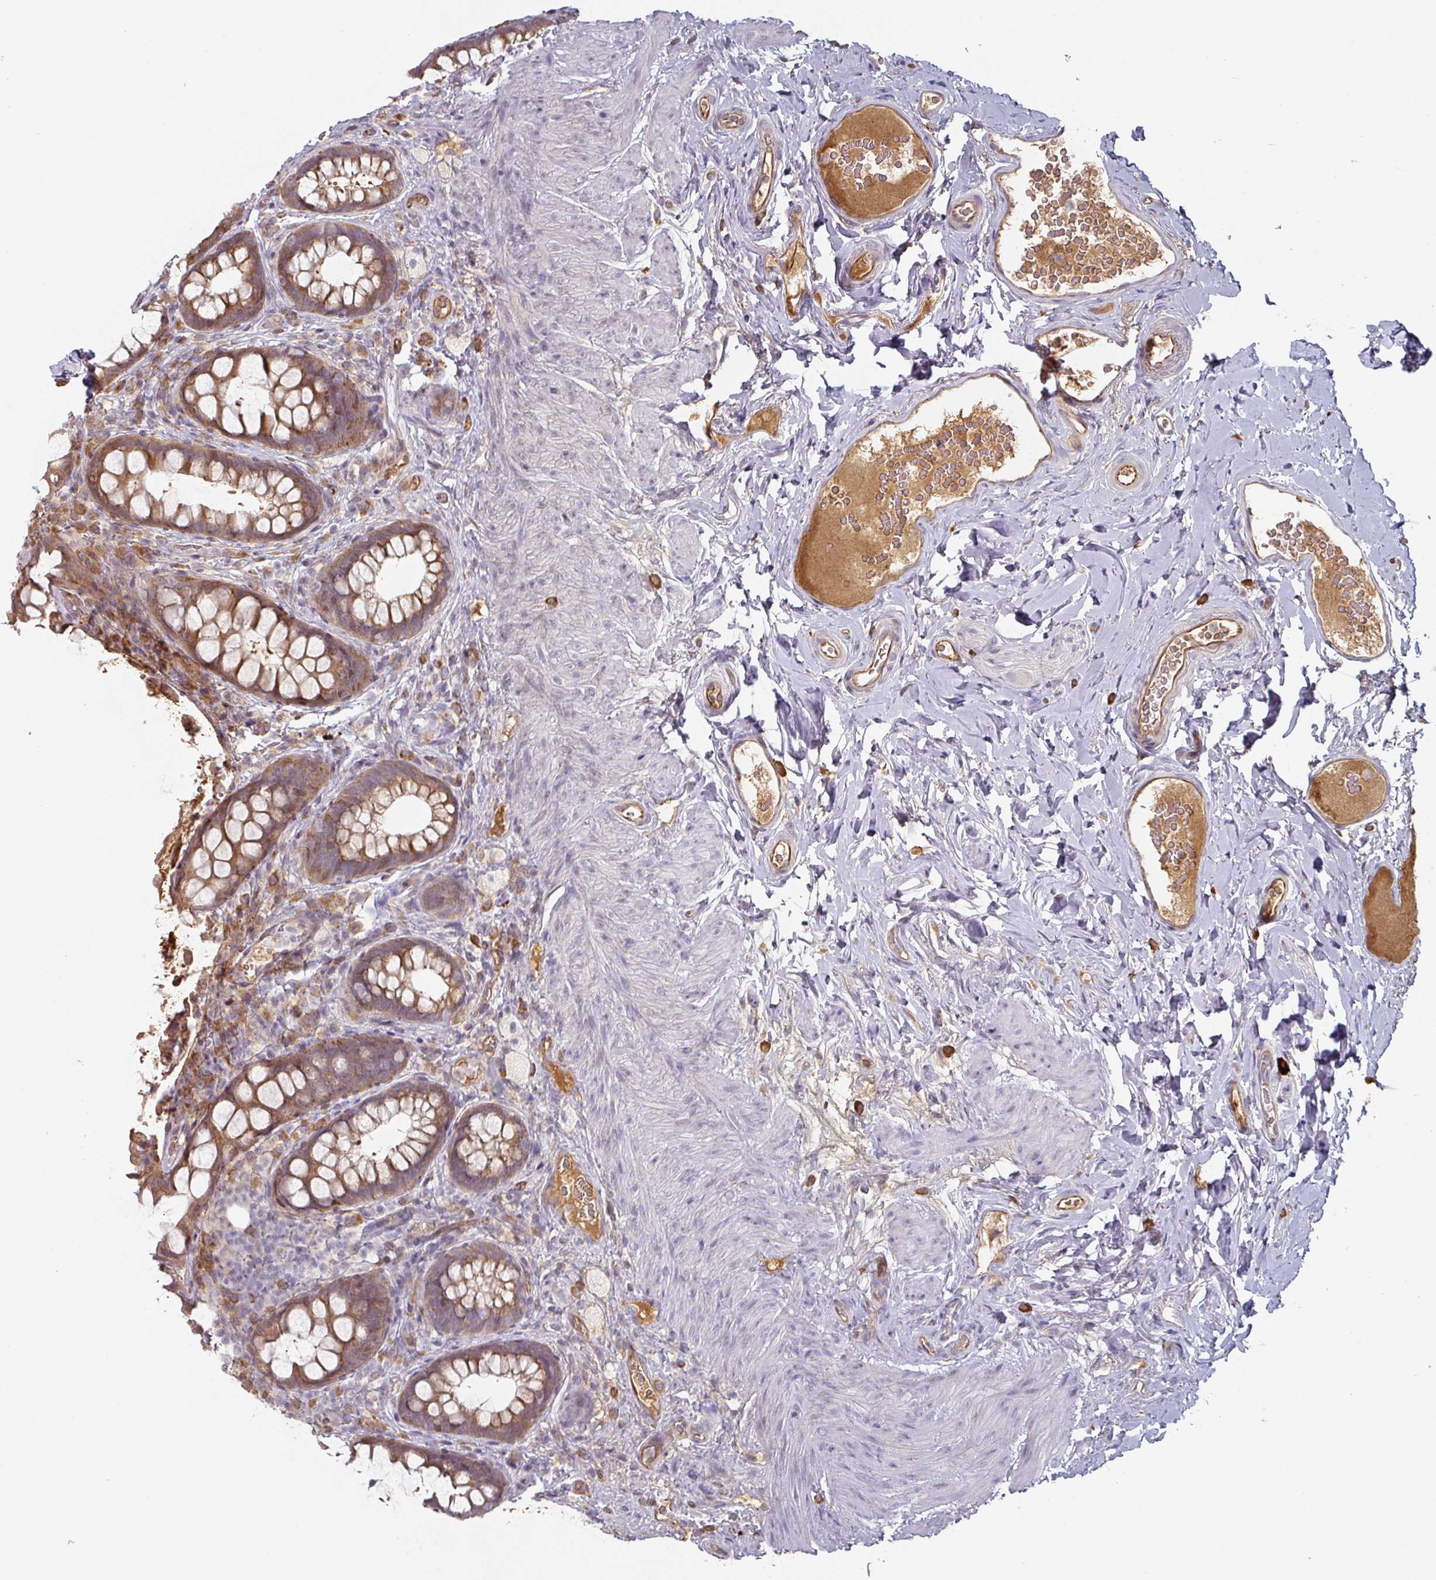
{"staining": {"intensity": "weak", "quantity": ">75%", "location": "cytoplasmic/membranous"}, "tissue": "rectum", "cell_type": "Glandular cells", "image_type": "normal", "snomed": [{"axis": "morphology", "description": "Normal tissue, NOS"}, {"axis": "topography", "description": "Rectum"}, {"axis": "topography", "description": "Peripheral nerve tissue"}], "caption": "About >75% of glandular cells in benign human rectum show weak cytoplasmic/membranous protein staining as visualized by brown immunohistochemical staining.", "gene": "CEP78", "patient": {"sex": "female", "age": 69}}